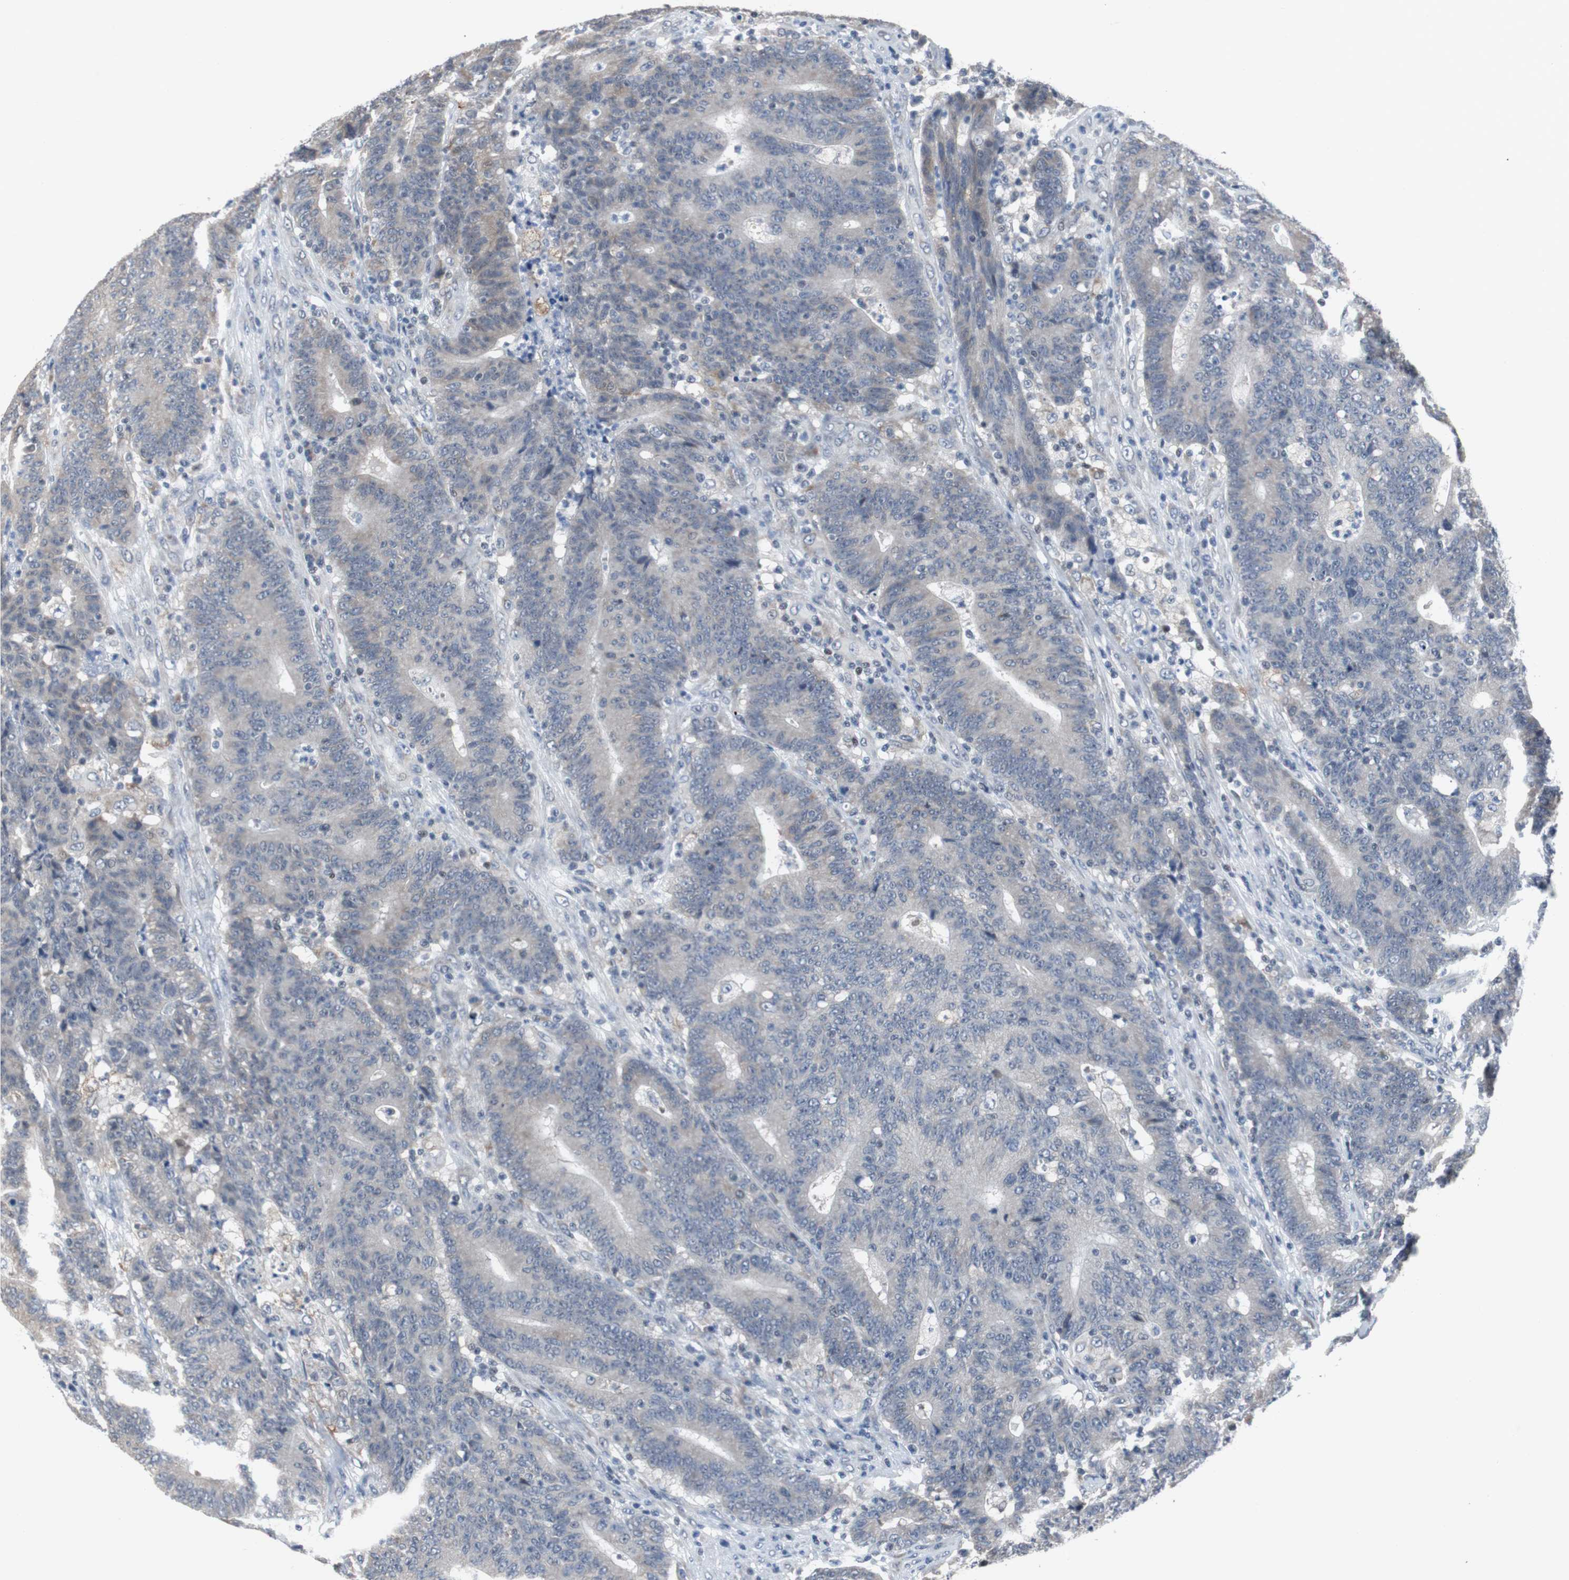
{"staining": {"intensity": "negative", "quantity": "none", "location": "none"}, "tissue": "colorectal cancer", "cell_type": "Tumor cells", "image_type": "cancer", "snomed": [{"axis": "morphology", "description": "Normal tissue, NOS"}, {"axis": "morphology", "description": "Adenocarcinoma, NOS"}, {"axis": "topography", "description": "Colon"}], "caption": "Tumor cells show no significant expression in colorectal cancer (adenocarcinoma).", "gene": "TP63", "patient": {"sex": "female", "age": 75}}